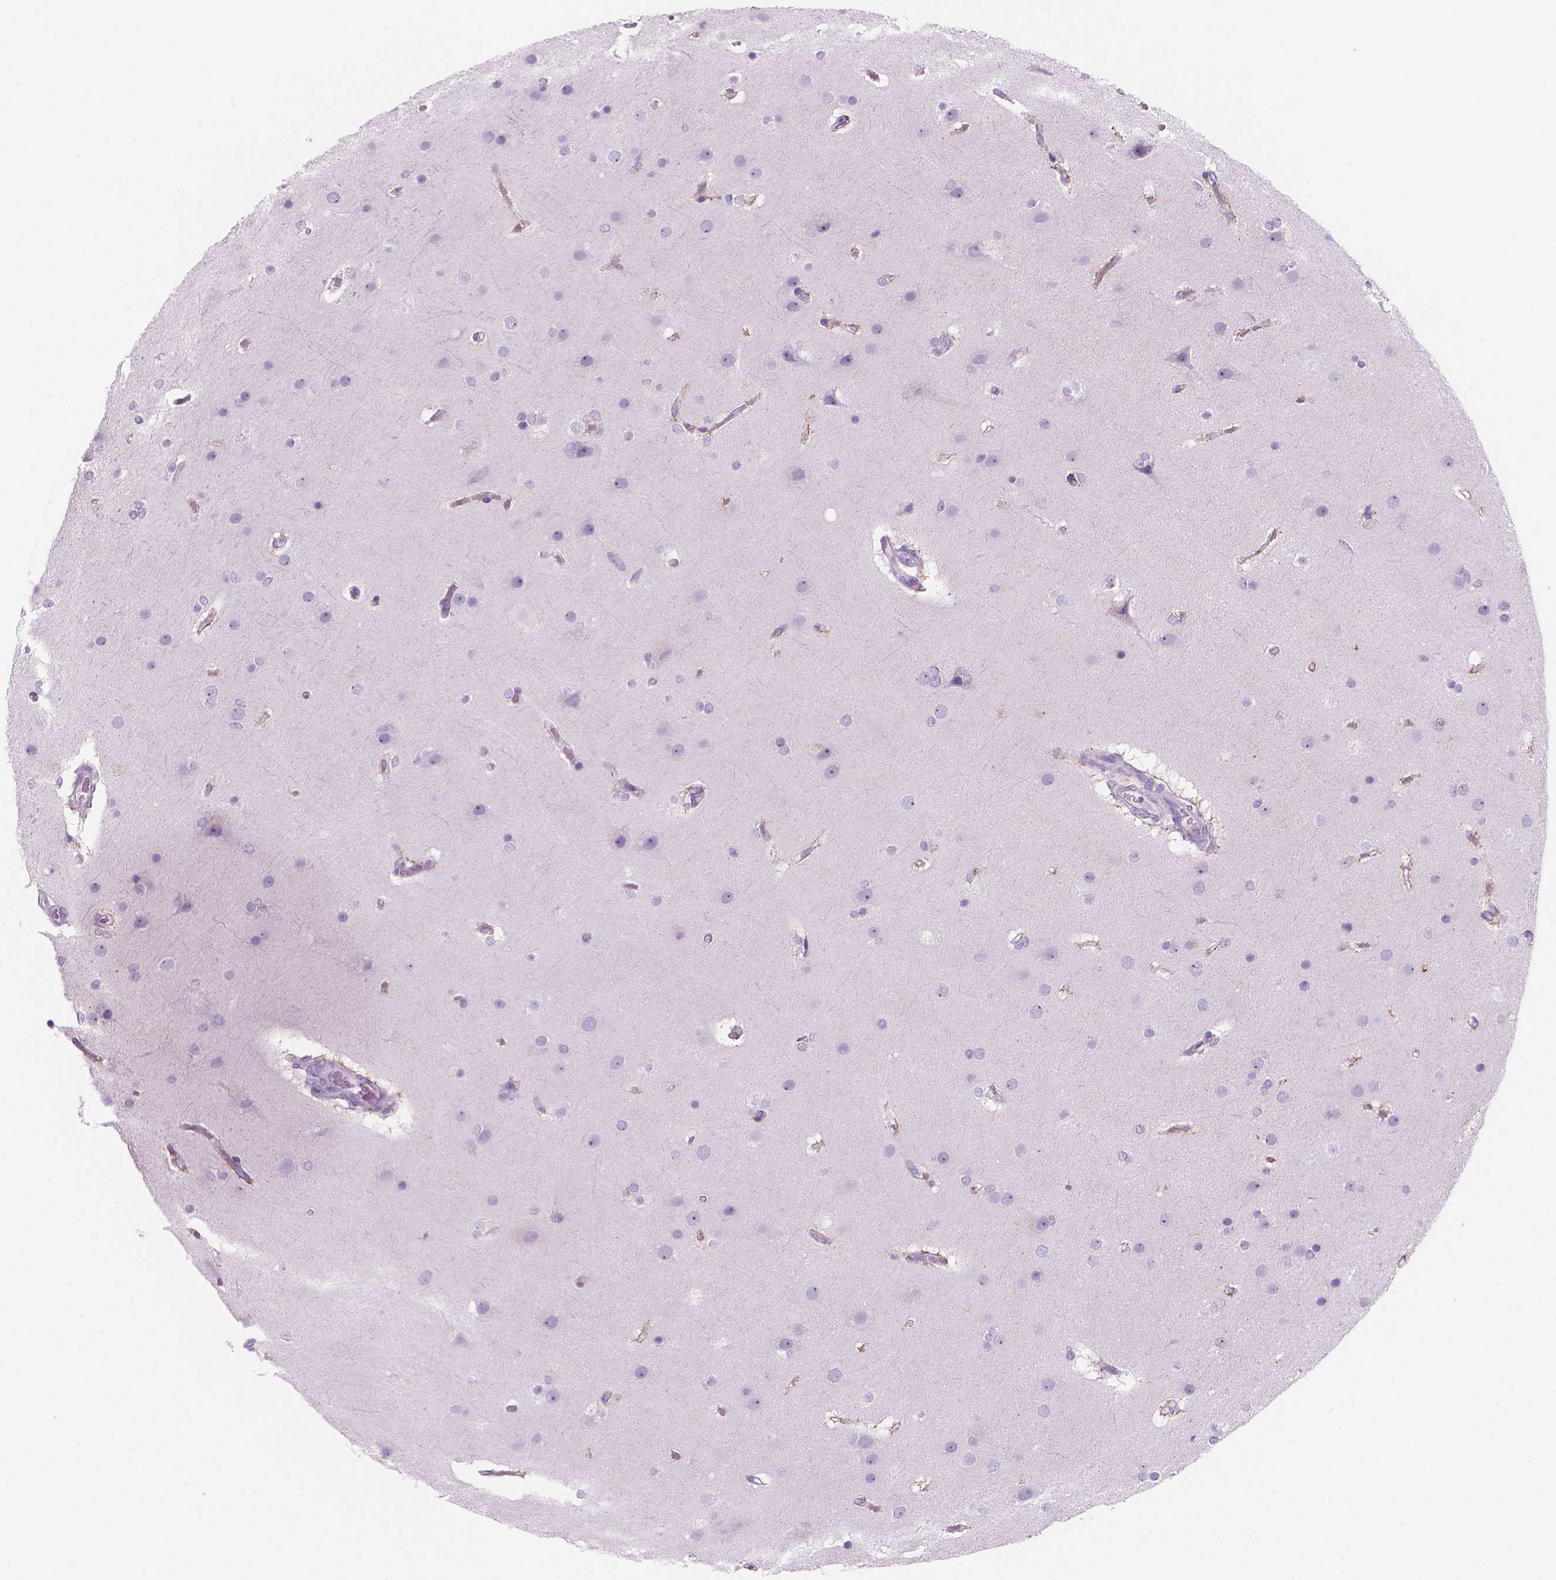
{"staining": {"intensity": "negative", "quantity": "none", "location": "none"}, "tissue": "glioma", "cell_type": "Tumor cells", "image_type": "cancer", "snomed": [{"axis": "morphology", "description": "Glioma, malignant, High grade"}, {"axis": "topography", "description": "Brain"}], "caption": "Tumor cells show no significant protein staining in glioma.", "gene": "ENSG00000187186", "patient": {"sex": "female", "age": 61}}